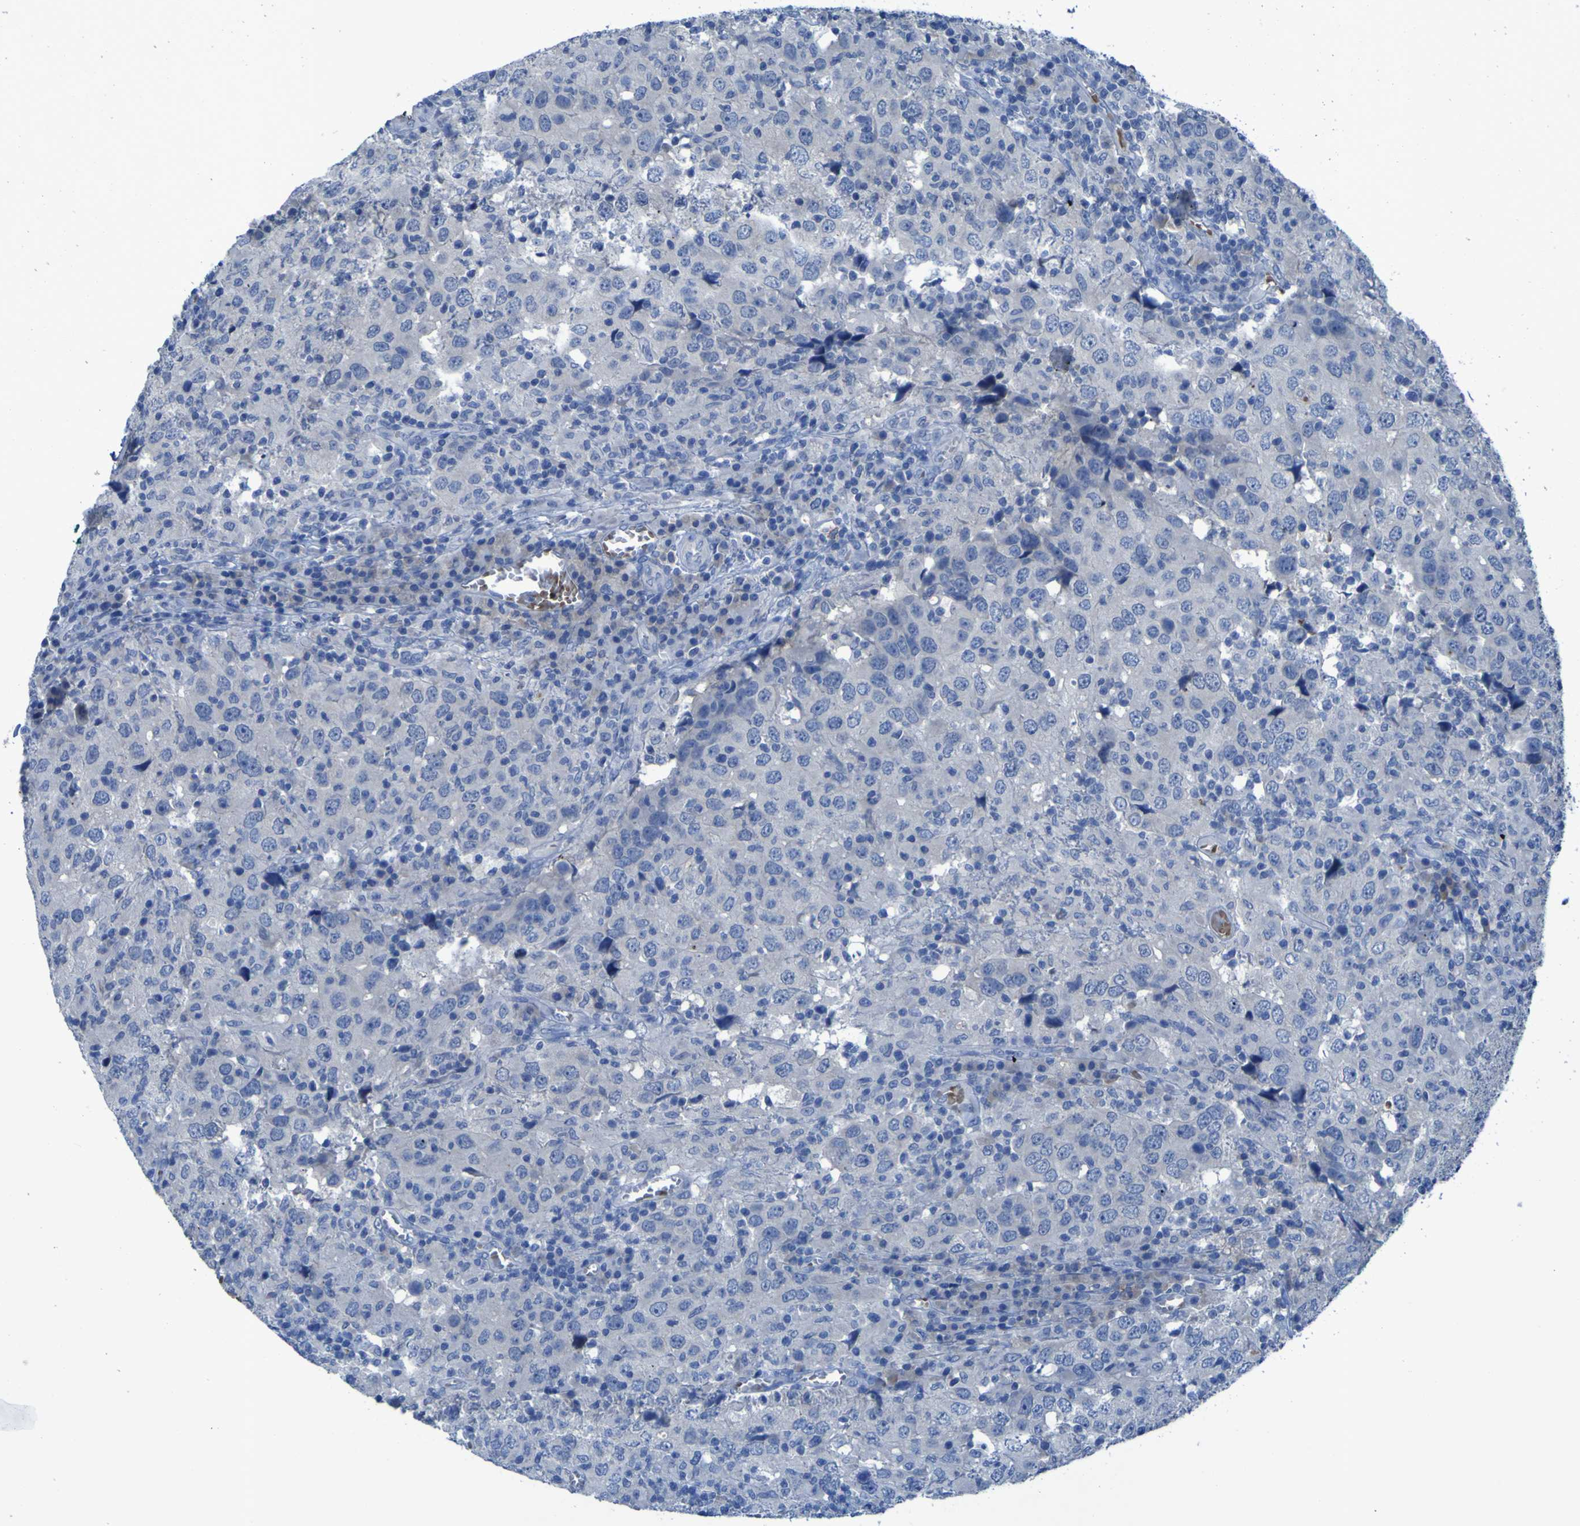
{"staining": {"intensity": "negative", "quantity": "none", "location": "none"}, "tissue": "head and neck cancer", "cell_type": "Tumor cells", "image_type": "cancer", "snomed": [{"axis": "morphology", "description": "Adenocarcinoma, NOS"}, {"axis": "topography", "description": "Salivary gland"}, {"axis": "topography", "description": "Head-Neck"}], "caption": "A micrograph of human head and neck cancer (adenocarcinoma) is negative for staining in tumor cells.", "gene": "SGK2", "patient": {"sex": "female", "age": 65}}